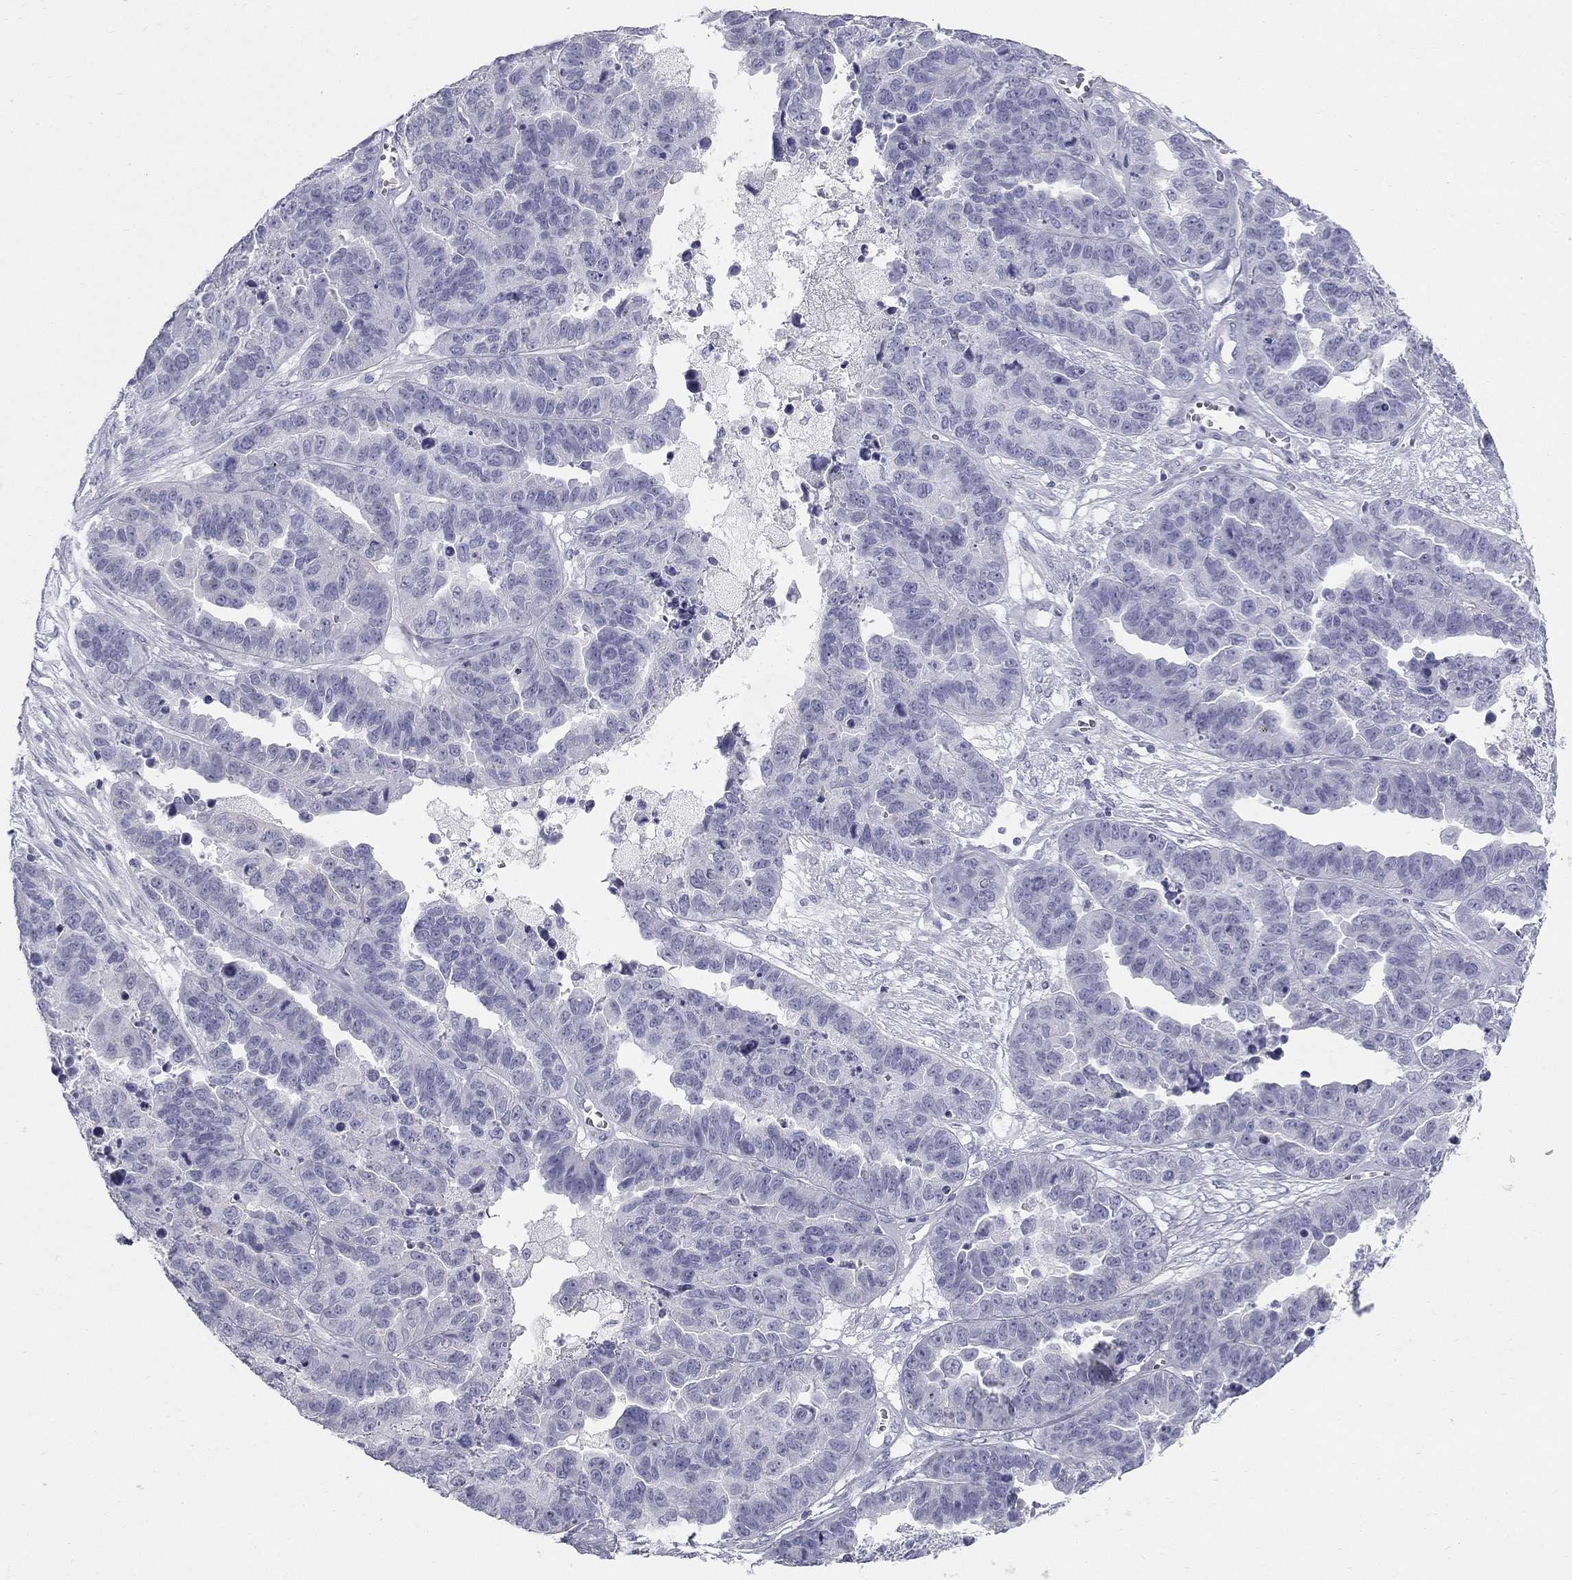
{"staining": {"intensity": "negative", "quantity": "none", "location": "none"}, "tissue": "ovarian cancer", "cell_type": "Tumor cells", "image_type": "cancer", "snomed": [{"axis": "morphology", "description": "Cystadenocarcinoma, serous, NOS"}, {"axis": "topography", "description": "Ovary"}], "caption": "This is an immunohistochemistry (IHC) photomicrograph of human ovarian serous cystadenocarcinoma. There is no expression in tumor cells.", "gene": "SULT2B1", "patient": {"sex": "female", "age": 87}}